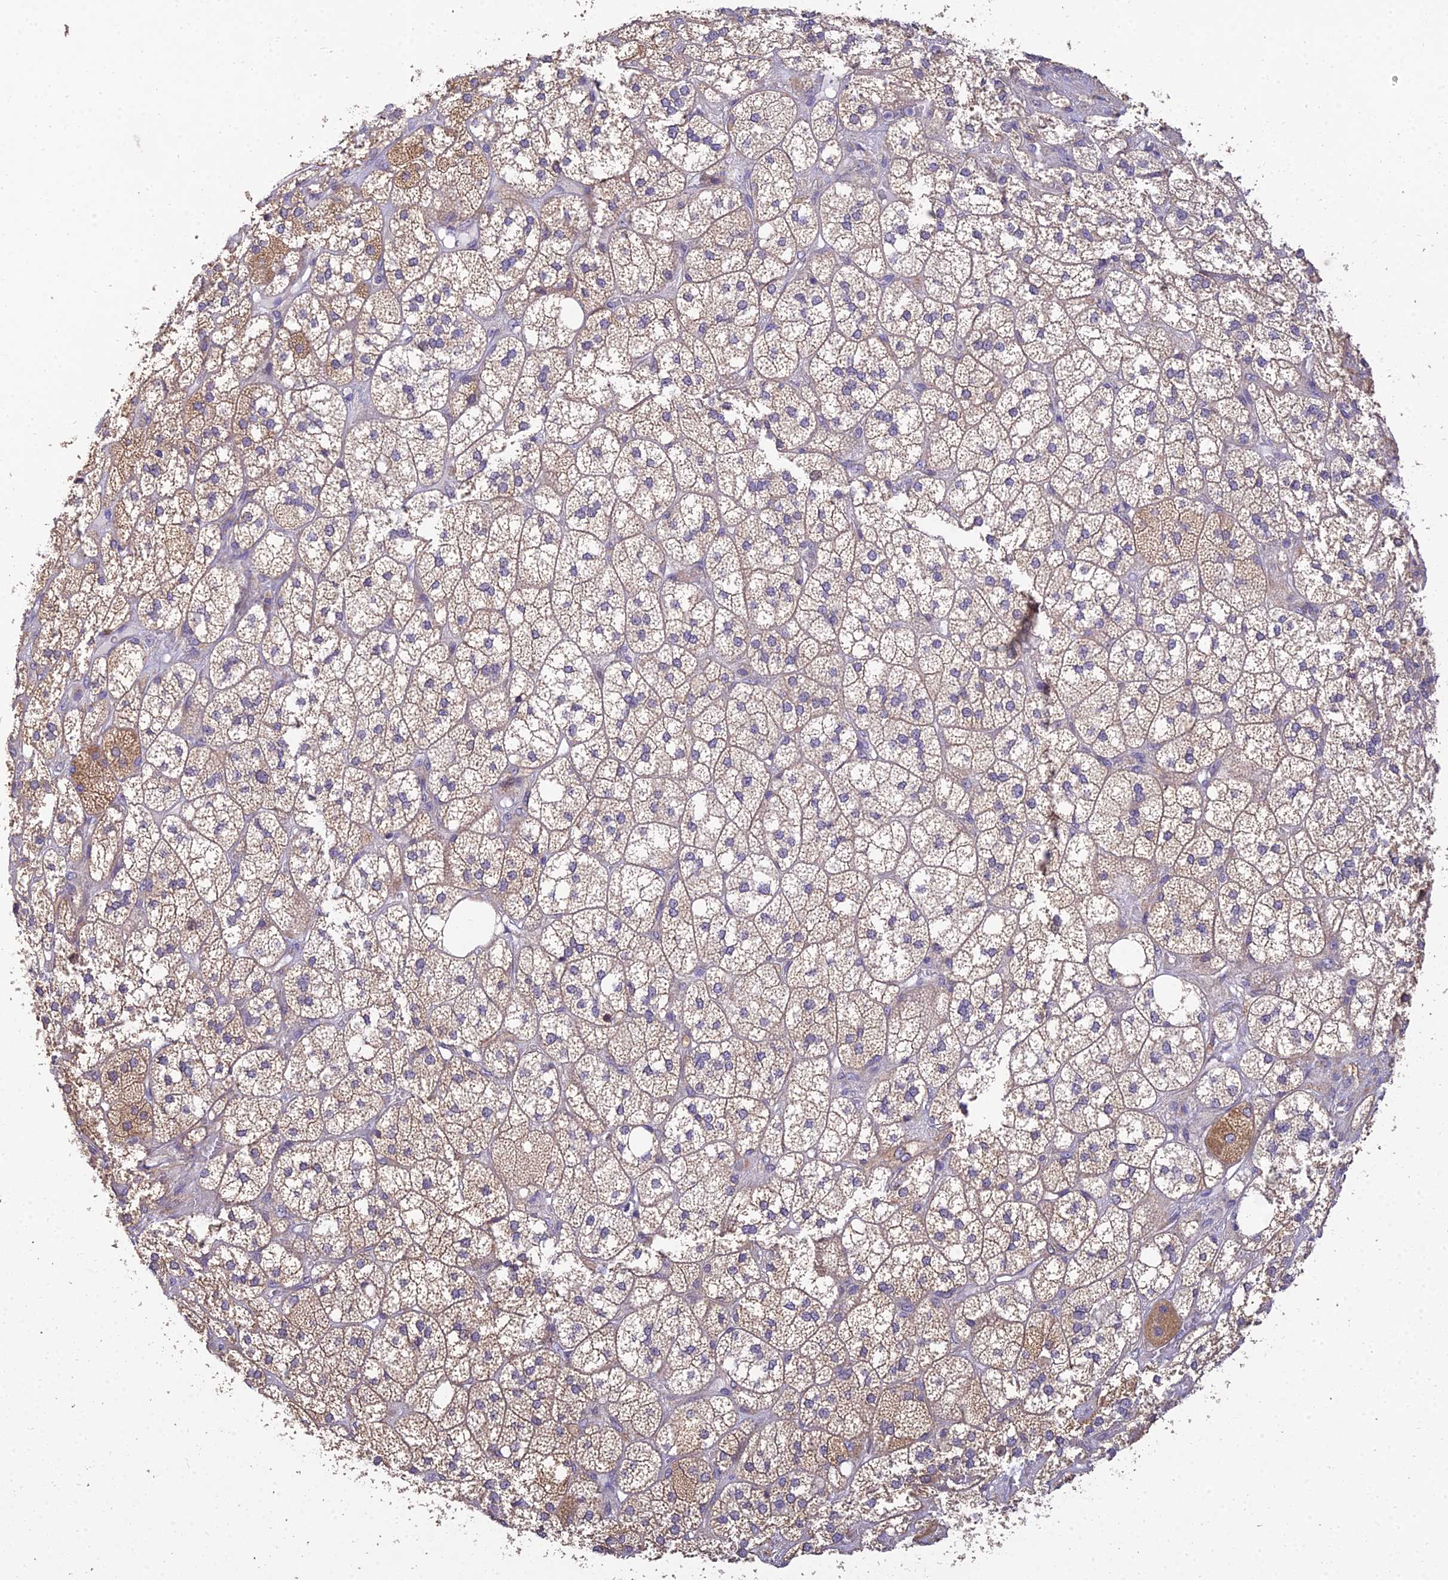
{"staining": {"intensity": "strong", "quantity": "25%-75%", "location": "cytoplasmic/membranous"}, "tissue": "adrenal gland", "cell_type": "Glandular cells", "image_type": "normal", "snomed": [{"axis": "morphology", "description": "Normal tissue, NOS"}, {"axis": "topography", "description": "Adrenal gland"}], "caption": "A micrograph of human adrenal gland stained for a protein displays strong cytoplasmic/membranous brown staining in glandular cells.", "gene": "ARL8A", "patient": {"sex": "male", "age": 61}}